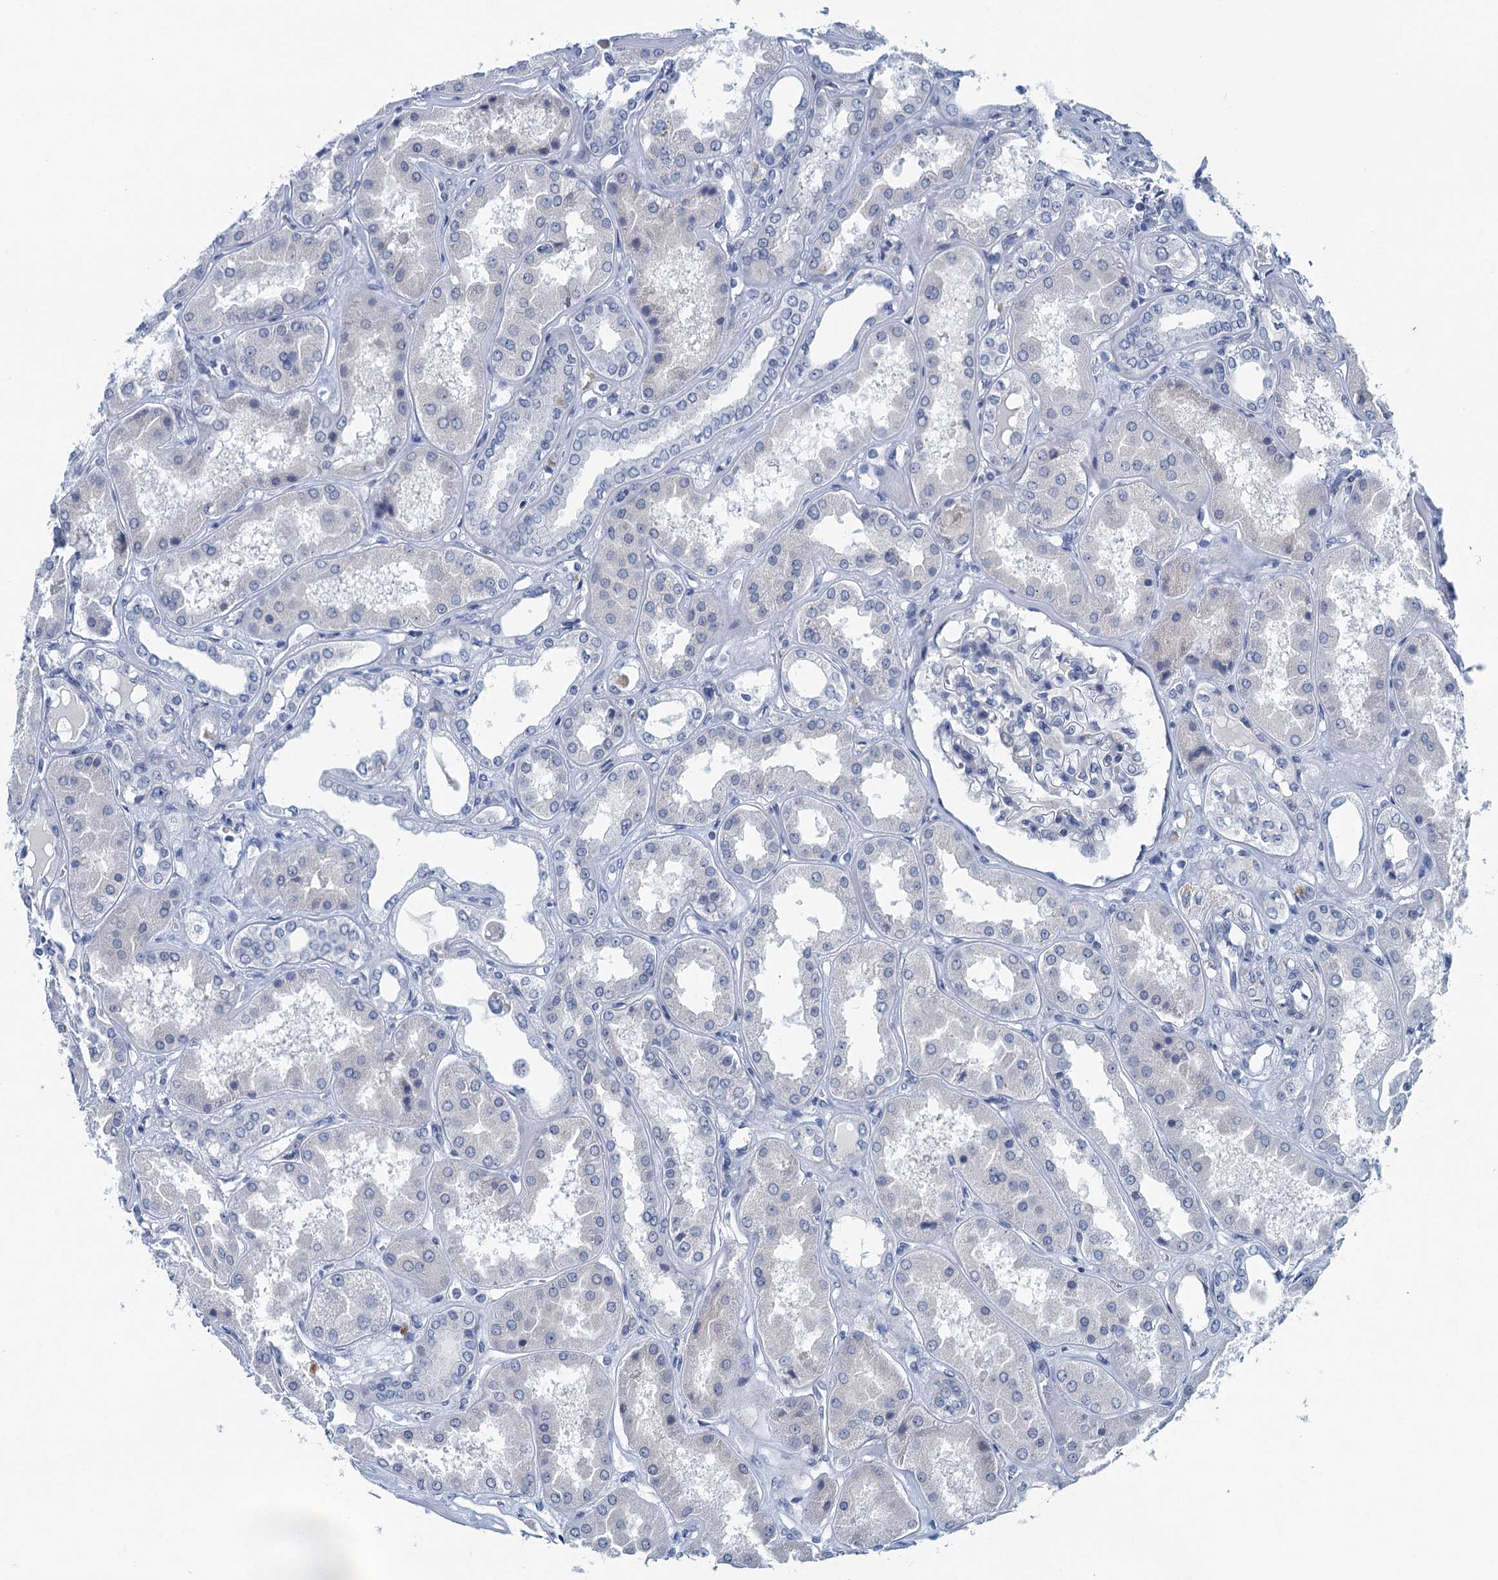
{"staining": {"intensity": "negative", "quantity": "none", "location": "none"}, "tissue": "kidney", "cell_type": "Cells in glomeruli", "image_type": "normal", "snomed": [{"axis": "morphology", "description": "Normal tissue, NOS"}, {"axis": "topography", "description": "Kidney"}], "caption": "DAB (3,3'-diaminobenzidine) immunohistochemical staining of benign kidney displays no significant expression in cells in glomeruli. (DAB immunohistochemistry (IHC) with hematoxylin counter stain).", "gene": "C16orf95", "patient": {"sex": "female", "age": 56}}